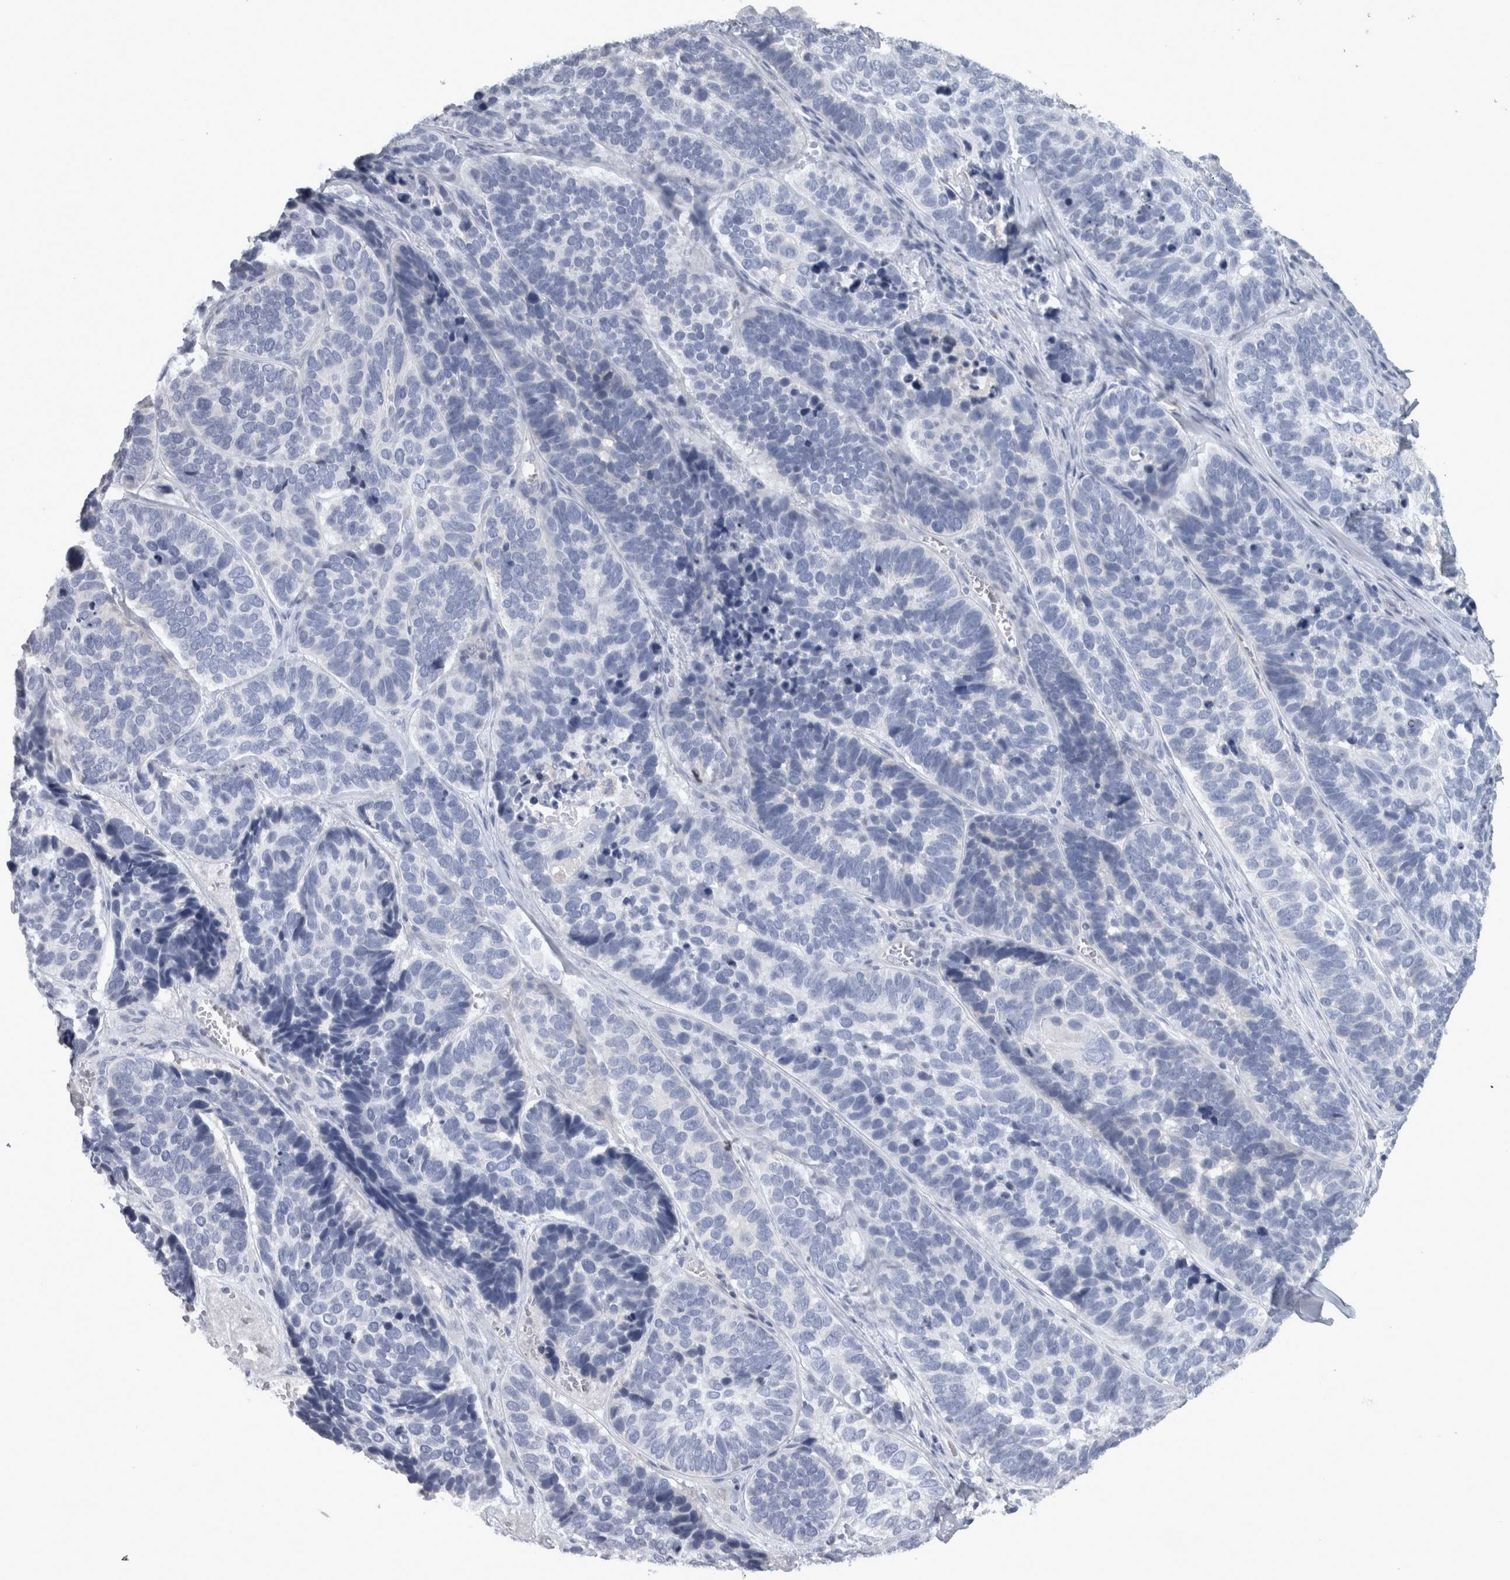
{"staining": {"intensity": "negative", "quantity": "none", "location": "none"}, "tissue": "skin cancer", "cell_type": "Tumor cells", "image_type": "cancer", "snomed": [{"axis": "morphology", "description": "Basal cell carcinoma"}, {"axis": "topography", "description": "Skin"}], "caption": "The image demonstrates no staining of tumor cells in skin cancer. (Immunohistochemistry, brightfield microscopy, high magnification).", "gene": "TCAP", "patient": {"sex": "male", "age": 62}}